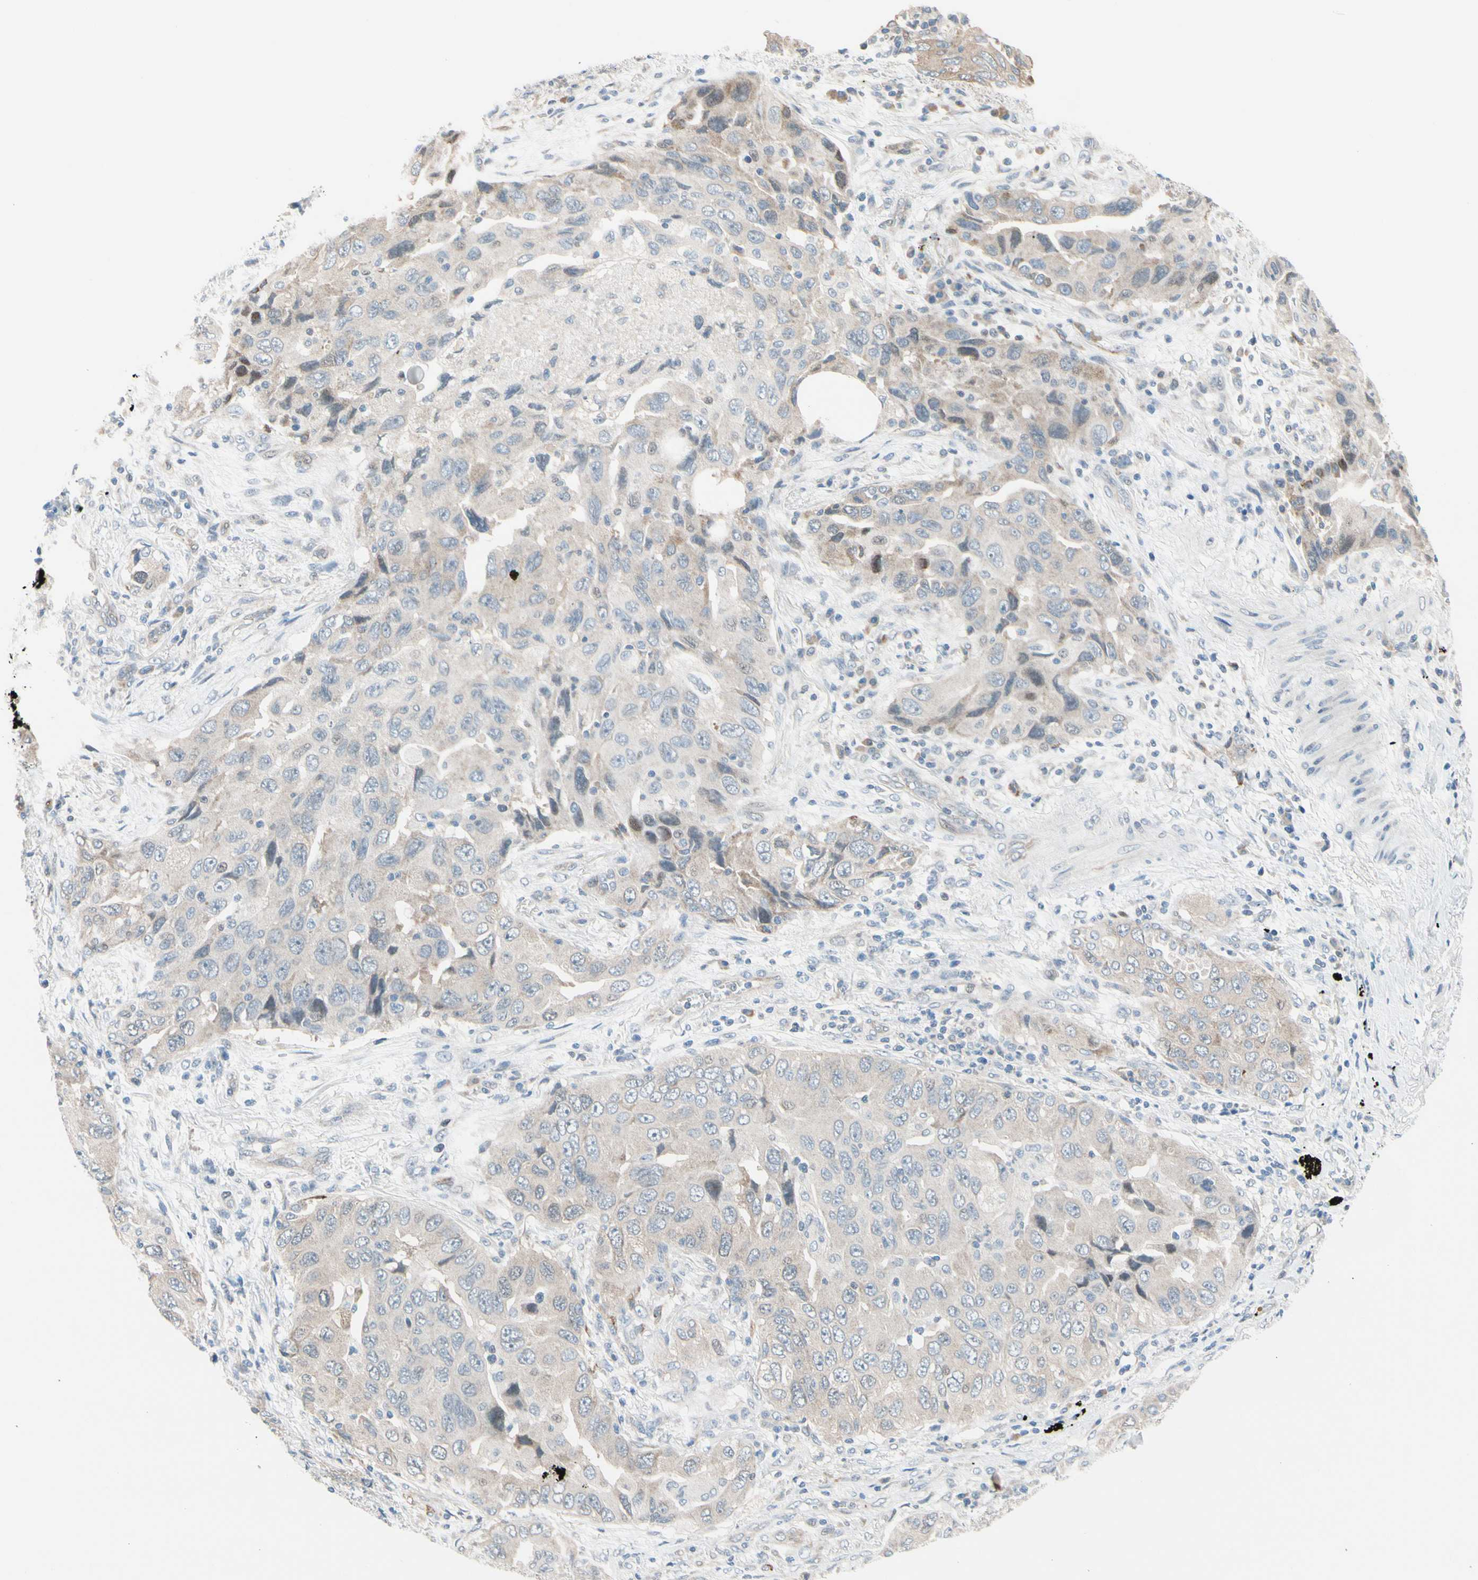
{"staining": {"intensity": "weak", "quantity": ">75%", "location": "cytoplasmic/membranous"}, "tissue": "lung cancer", "cell_type": "Tumor cells", "image_type": "cancer", "snomed": [{"axis": "morphology", "description": "Adenocarcinoma, NOS"}, {"axis": "topography", "description": "Lung"}], "caption": "This histopathology image demonstrates immunohistochemistry staining of adenocarcinoma (lung), with low weak cytoplasmic/membranous staining in about >75% of tumor cells.", "gene": "CFAP36", "patient": {"sex": "female", "age": 65}}